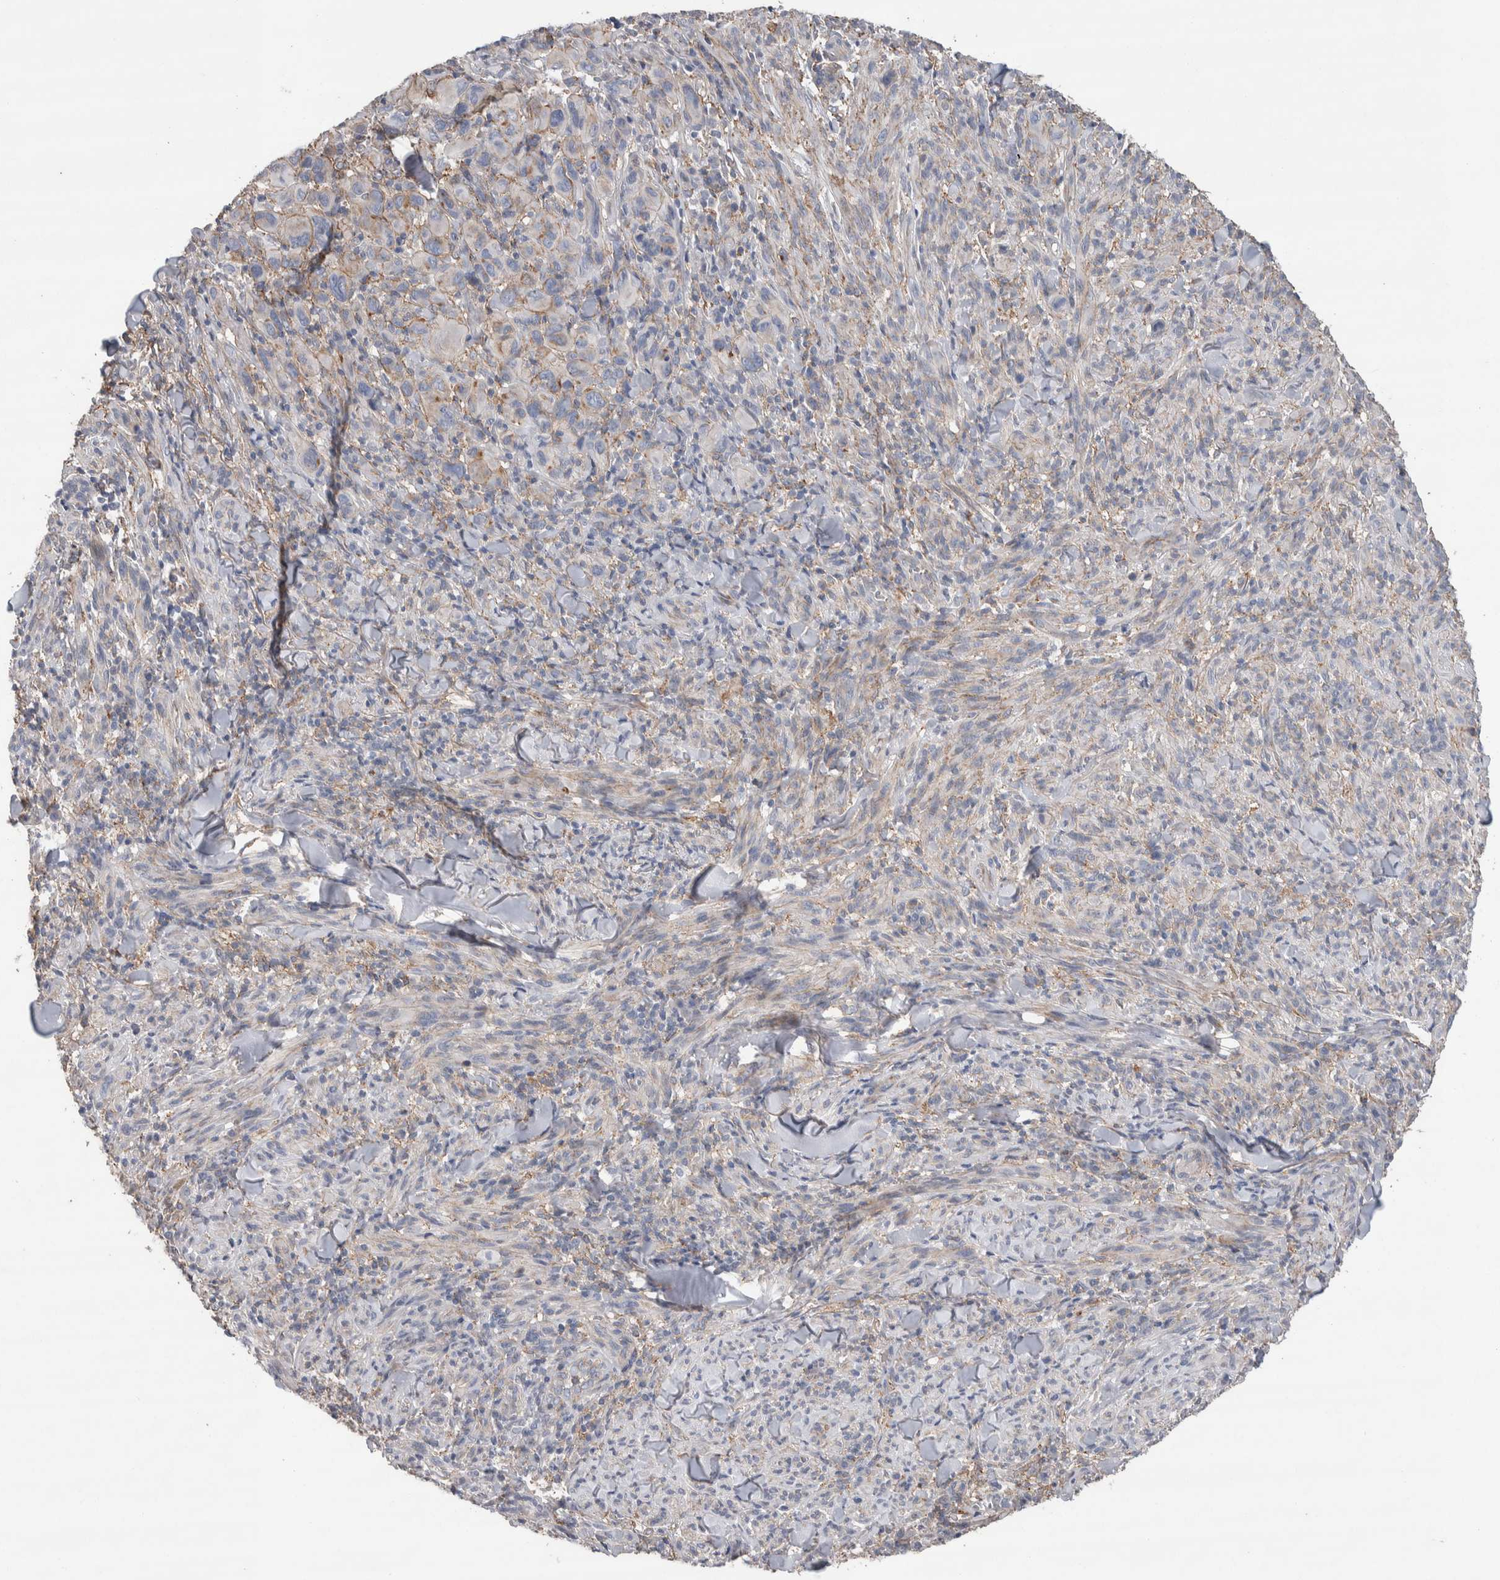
{"staining": {"intensity": "weak", "quantity": "<25%", "location": "cytoplasmic/membranous"}, "tissue": "melanoma", "cell_type": "Tumor cells", "image_type": "cancer", "snomed": [{"axis": "morphology", "description": "Malignant melanoma, NOS"}, {"axis": "topography", "description": "Skin of head"}], "caption": "DAB immunohistochemical staining of malignant melanoma displays no significant staining in tumor cells.", "gene": "GCNA", "patient": {"sex": "male", "age": 96}}